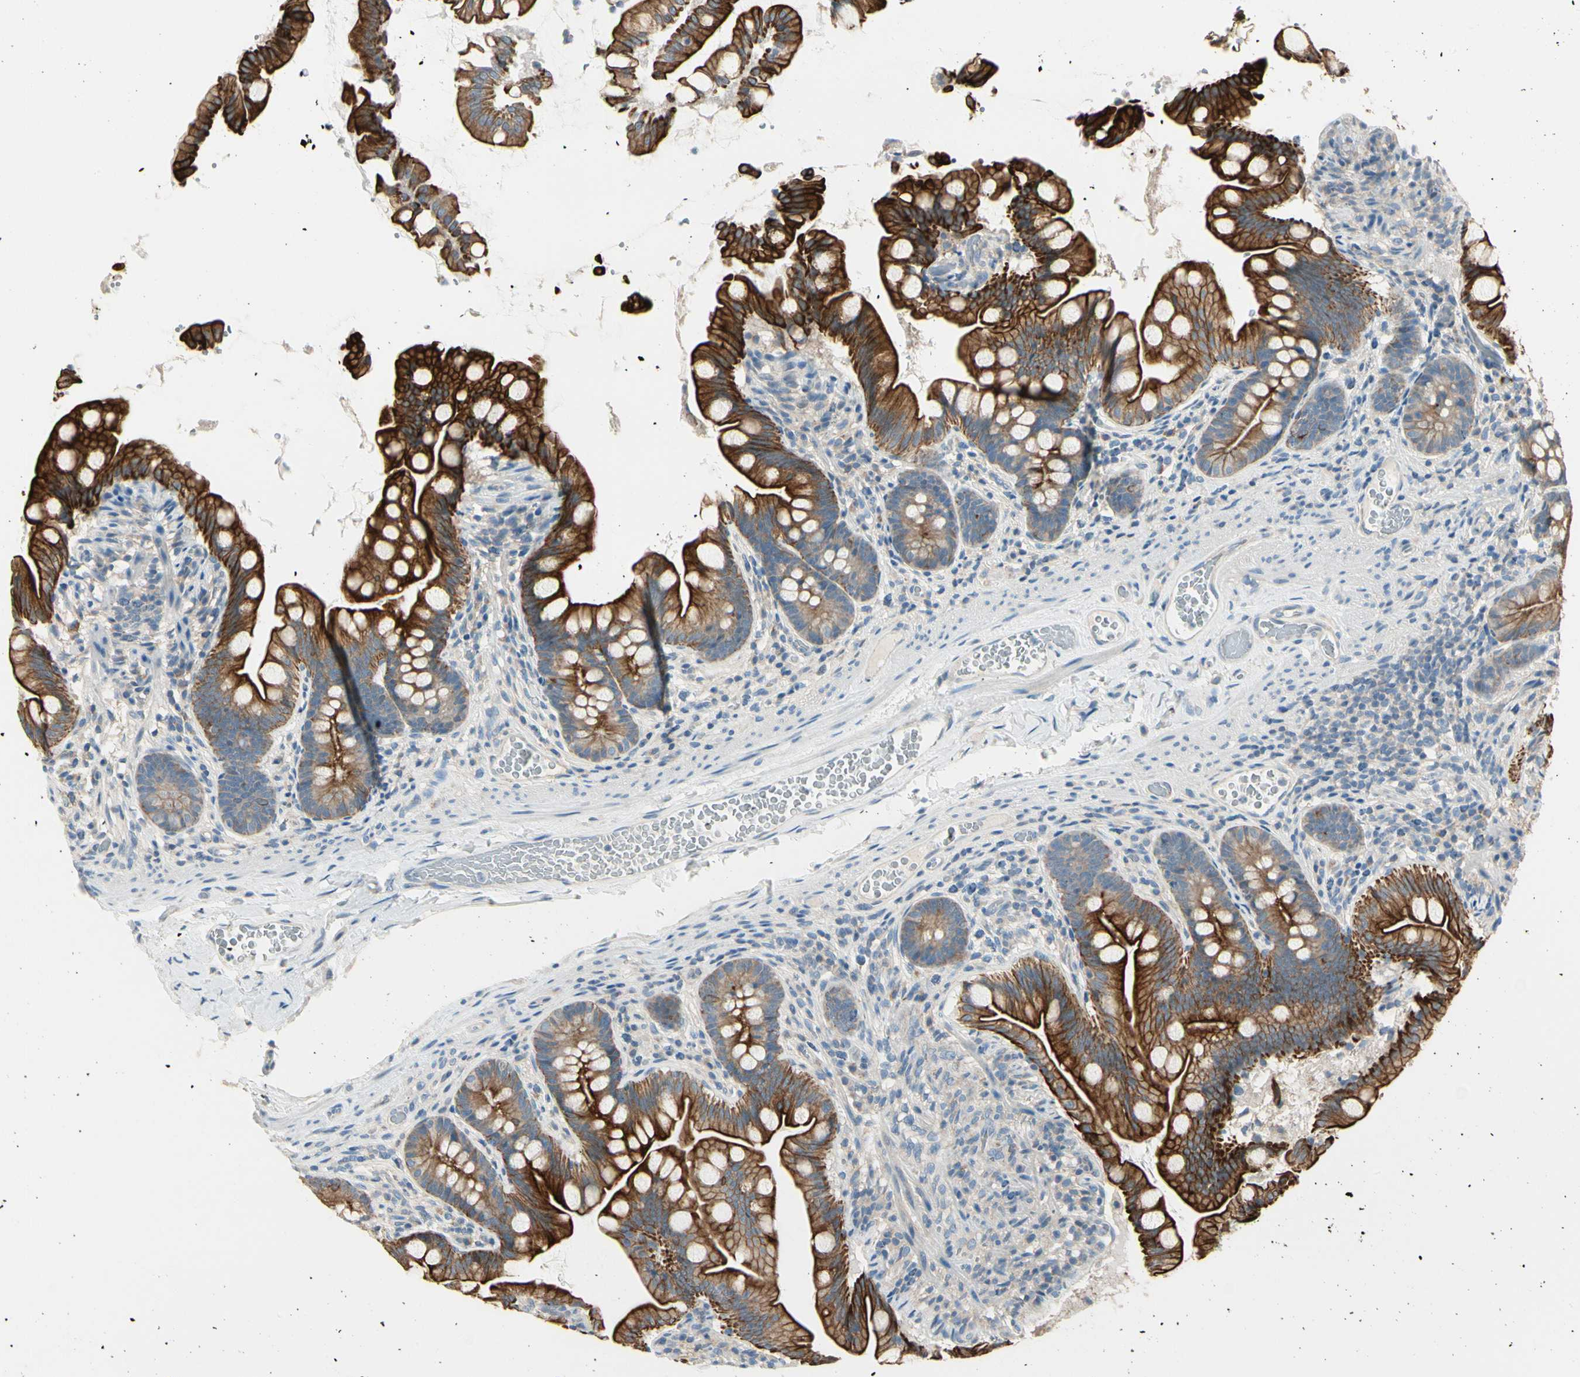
{"staining": {"intensity": "strong", "quantity": ">75%", "location": "cytoplasmic/membranous"}, "tissue": "small intestine", "cell_type": "Glandular cells", "image_type": "normal", "snomed": [{"axis": "morphology", "description": "Normal tissue, NOS"}, {"axis": "topography", "description": "Small intestine"}], "caption": "Immunohistochemical staining of unremarkable human small intestine exhibits >75% levels of strong cytoplasmic/membranous protein expression in about >75% of glandular cells.", "gene": "DUSP12", "patient": {"sex": "female", "age": 56}}